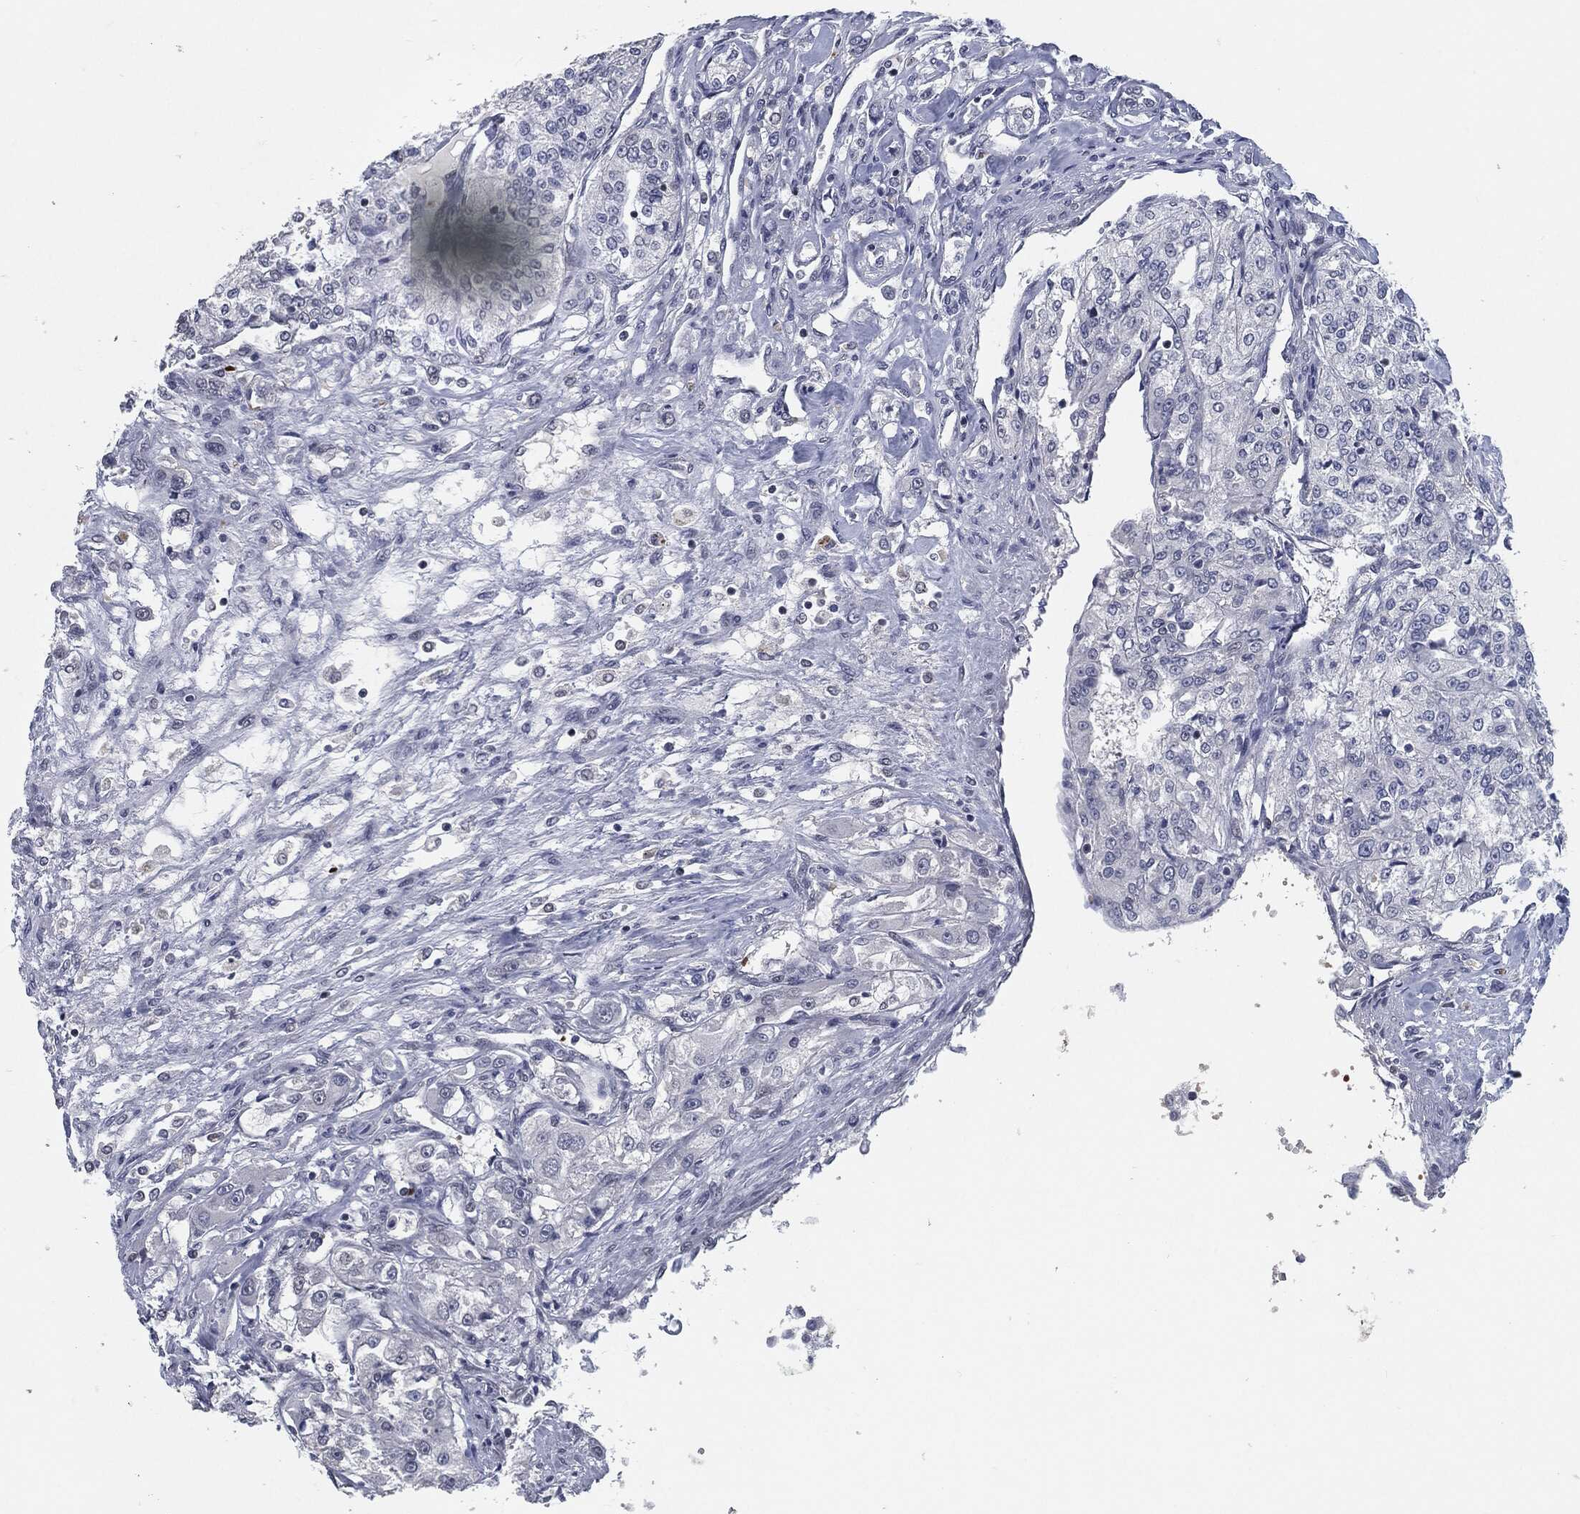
{"staining": {"intensity": "negative", "quantity": "none", "location": "none"}, "tissue": "renal cancer", "cell_type": "Tumor cells", "image_type": "cancer", "snomed": [{"axis": "morphology", "description": "Adenocarcinoma, NOS"}, {"axis": "topography", "description": "Kidney"}], "caption": "Tumor cells show no significant positivity in renal cancer (adenocarcinoma). Brightfield microscopy of IHC stained with DAB (brown) and hematoxylin (blue), captured at high magnification.", "gene": "ANXA1", "patient": {"sex": "female", "age": 63}}